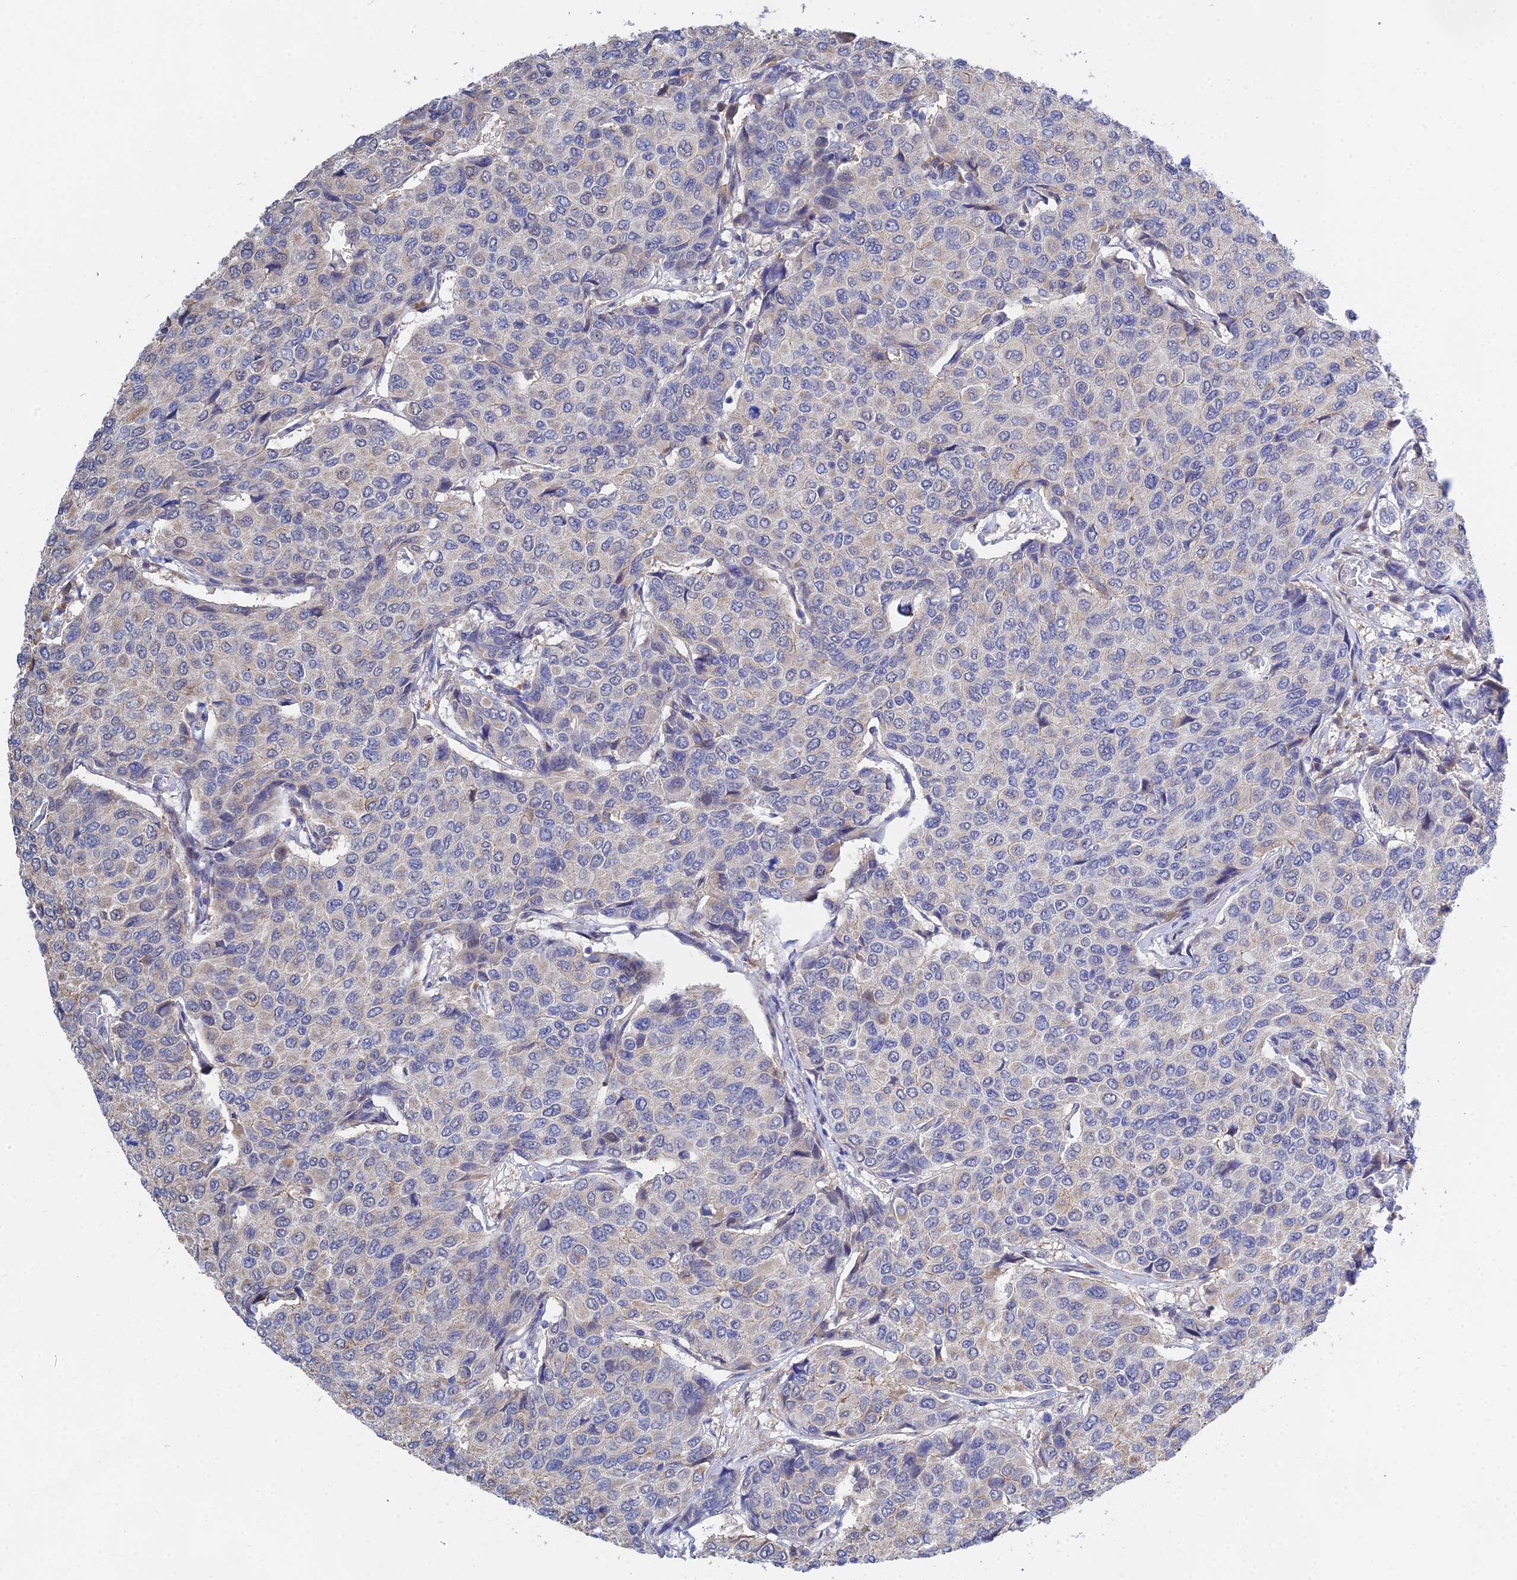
{"staining": {"intensity": "negative", "quantity": "none", "location": "none"}, "tissue": "breast cancer", "cell_type": "Tumor cells", "image_type": "cancer", "snomed": [{"axis": "morphology", "description": "Duct carcinoma"}, {"axis": "topography", "description": "Breast"}], "caption": "An immunohistochemistry micrograph of intraductal carcinoma (breast) is shown. There is no staining in tumor cells of intraductal carcinoma (breast).", "gene": "DNAH14", "patient": {"sex": "female", "age": 55}}